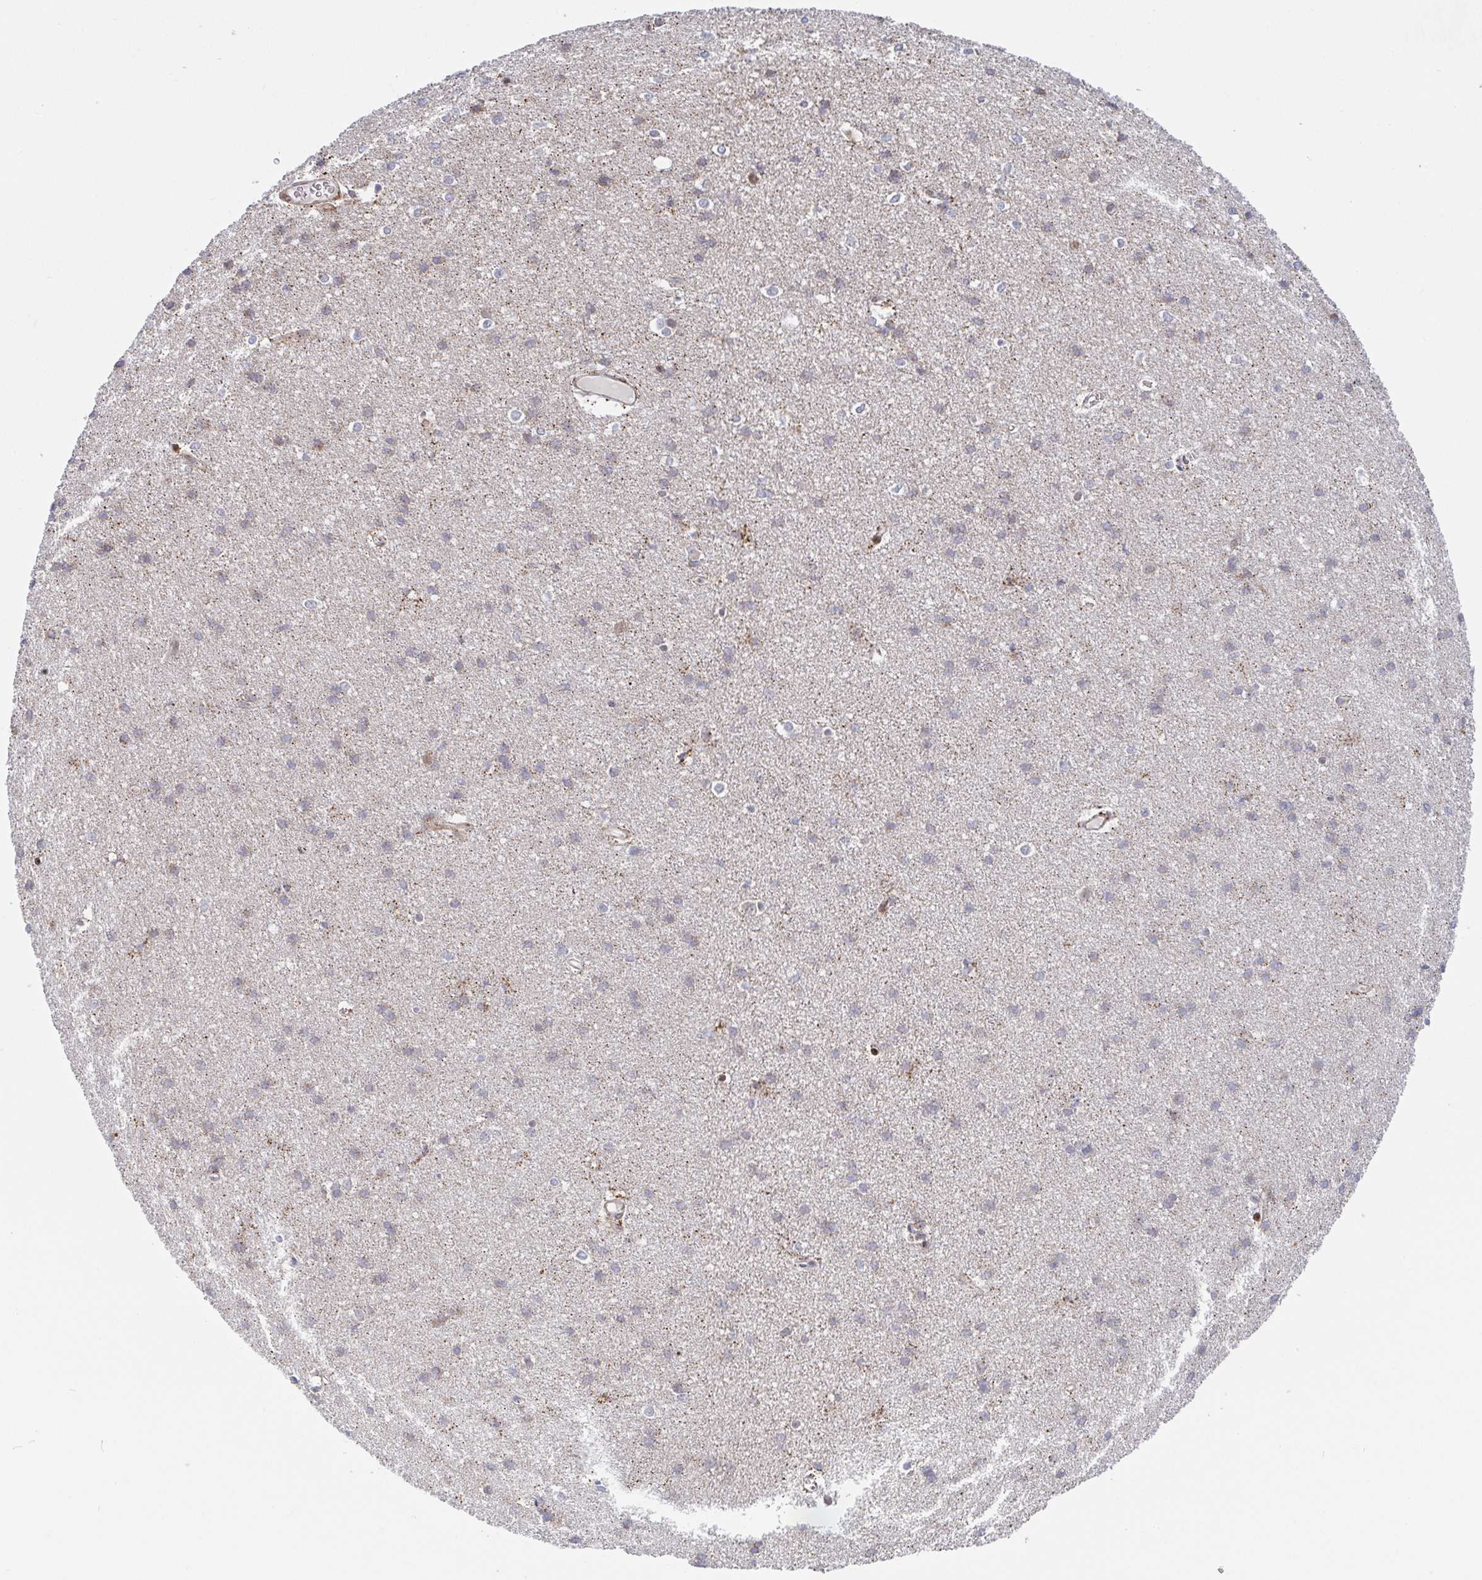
{"staining": {"intensity": "weak", "quantity": "25%-75%", "location": "cytoplasmic/membranous"}, "tissue": "cerebral cortex", "cell_type": "Endothelial cells", "image_type": "normal", "snomed": [{"axis": "morphology", "description": "Normal tissue, NOS"}, {"axis": "topography", "description": "Cerebral cortex"}], "caption": "Protein staining by immunohistochemistry (IHC) demonstrates weak cytoplasmic/membranous positivity in about 25%-75% of endothelial cells in normal cerebral cortex.", "gene": "STARD8", "patient": {"sex": "male", "age": 37}}